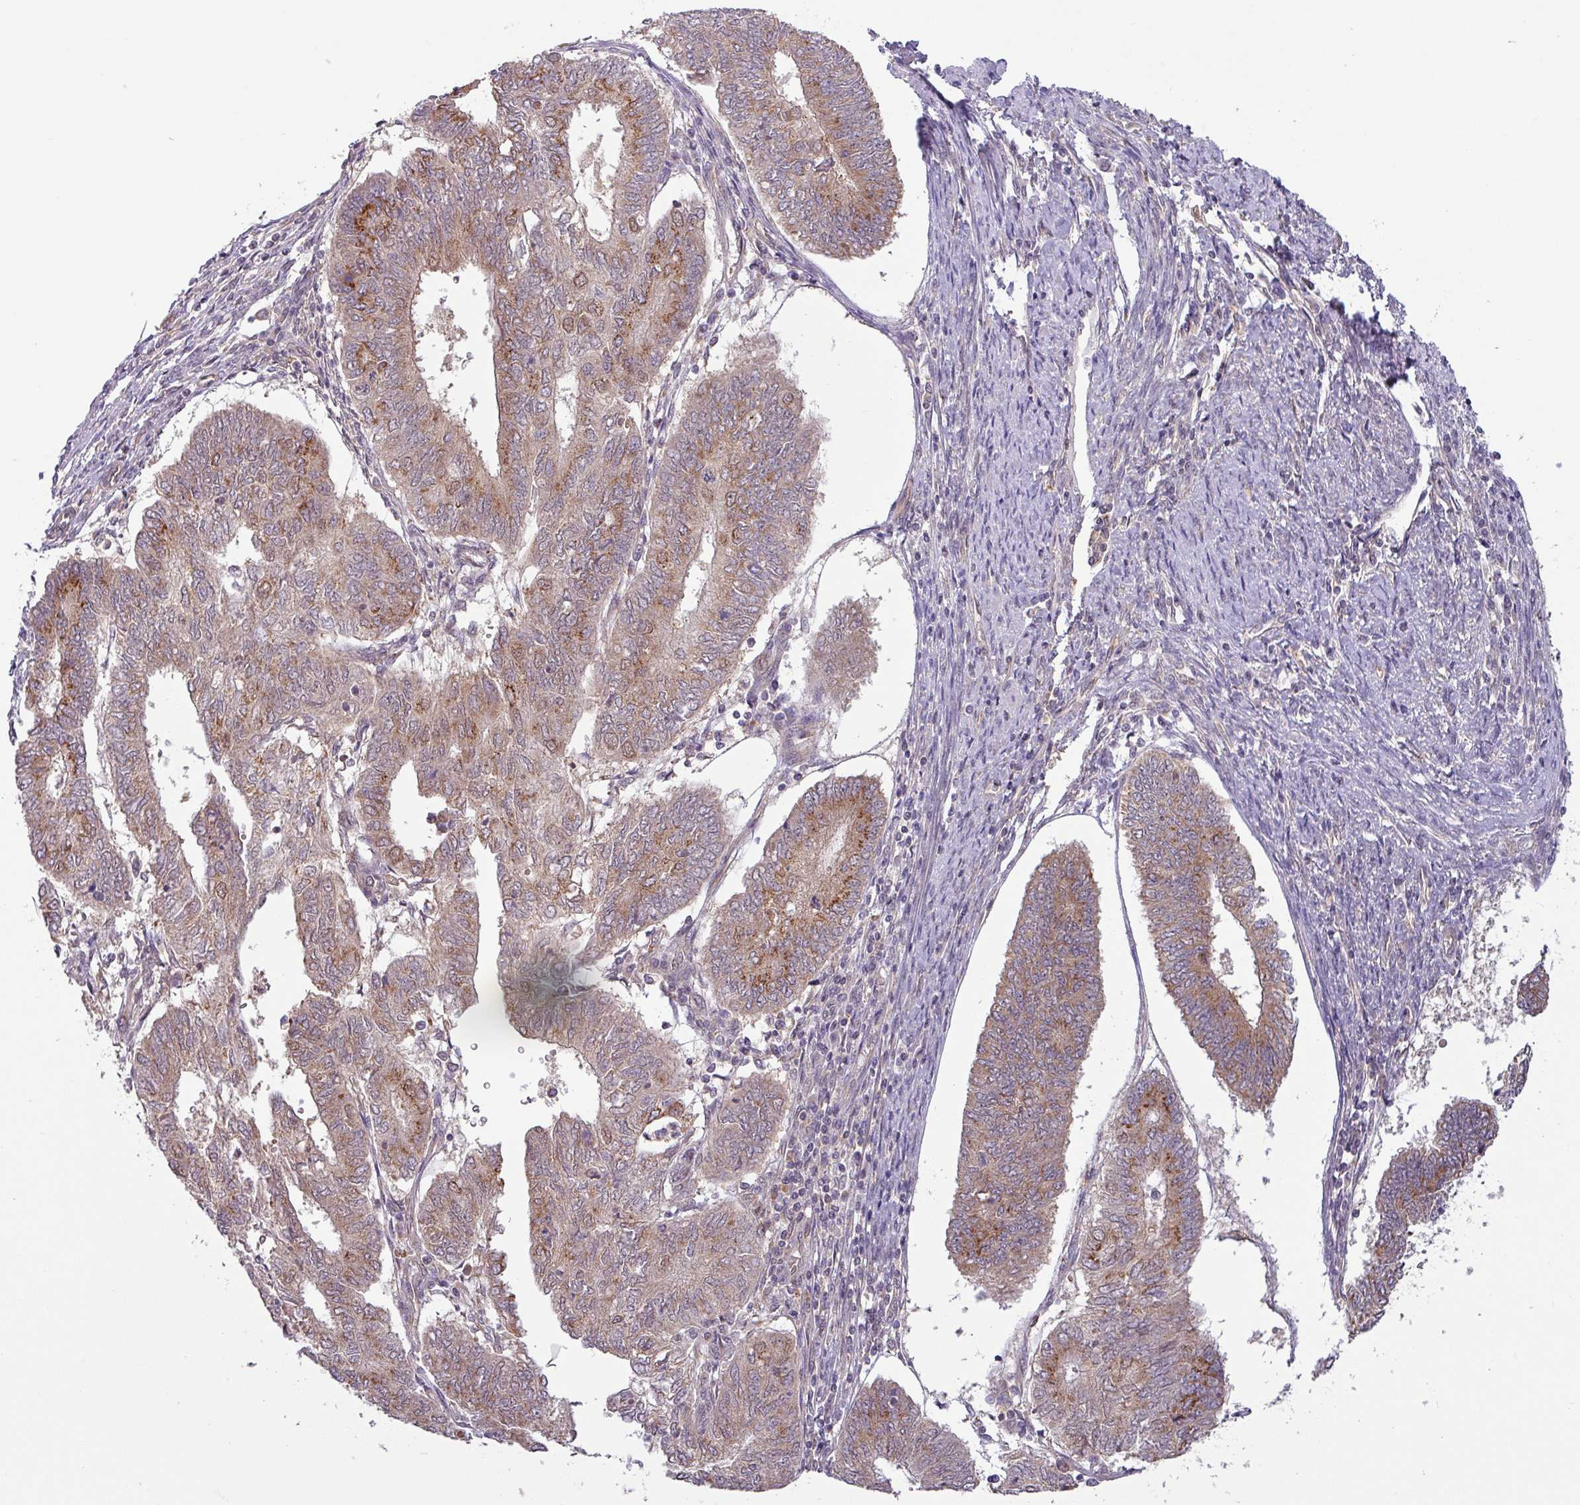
{"staining": {"intensity": "moderate", "quantity": ">75%", "location": "cytoplasmic/membranous"}, "tissue": "endometrial cancer", "cell_type": "Tumor cells", "image_type": "cancer", "snomed": [{"axis": "morphology", "description": "Adenocarcinoma, NOS"}, {"axis": "topography", "description": "Endometrium"}], "caption": "Immunohistochemical staining of human endometrial cancer (adenocarcinoma) exhibits medium levels of moderate cytoplasmic/membranous positivity in approximately >75% of tumor cells.", "gene": "GALNT12", "patient": {"sex": "female", "age": 68}}